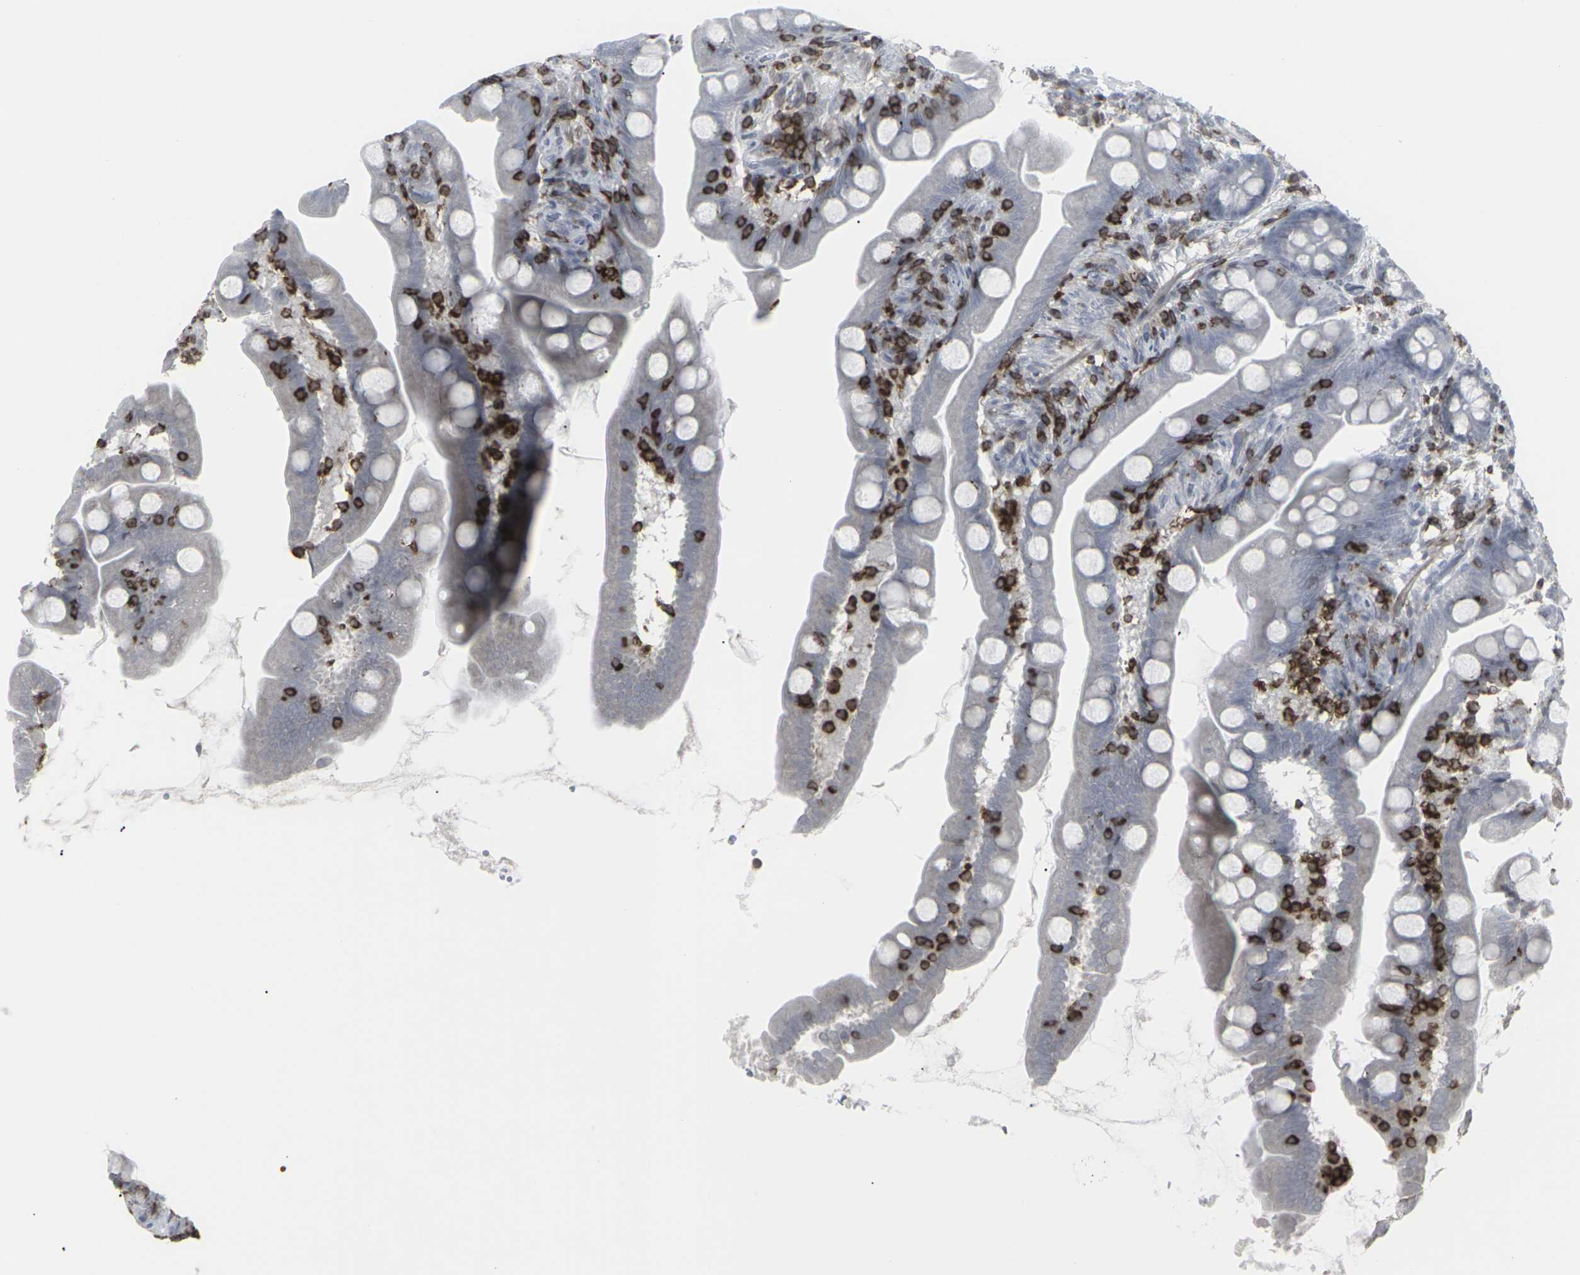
{"staining": {"intensity": "weak", "quantity": "<25%", "location": "cytoplasmic/membranous"}, "tissue": "small intestine", "cell_type": "Glandular cells", "image_type": "normal", "snomed": [{"axis": "morphology", "description": "Normal tissue, NOS"}, {"axis": "topography", "description": "Small intestine"}], "caption": "DAB (3,3'-diaminobenzidine) immunohistochemical staining of benign human small intestine shows no significant expression in glandular cells. (Brightfield microscopy of DAB (3,3'-diaminobenzidine) IHC at high magnification).", "gene": "APOBEC2", "patient": {"sex": "female", "age": 56}}